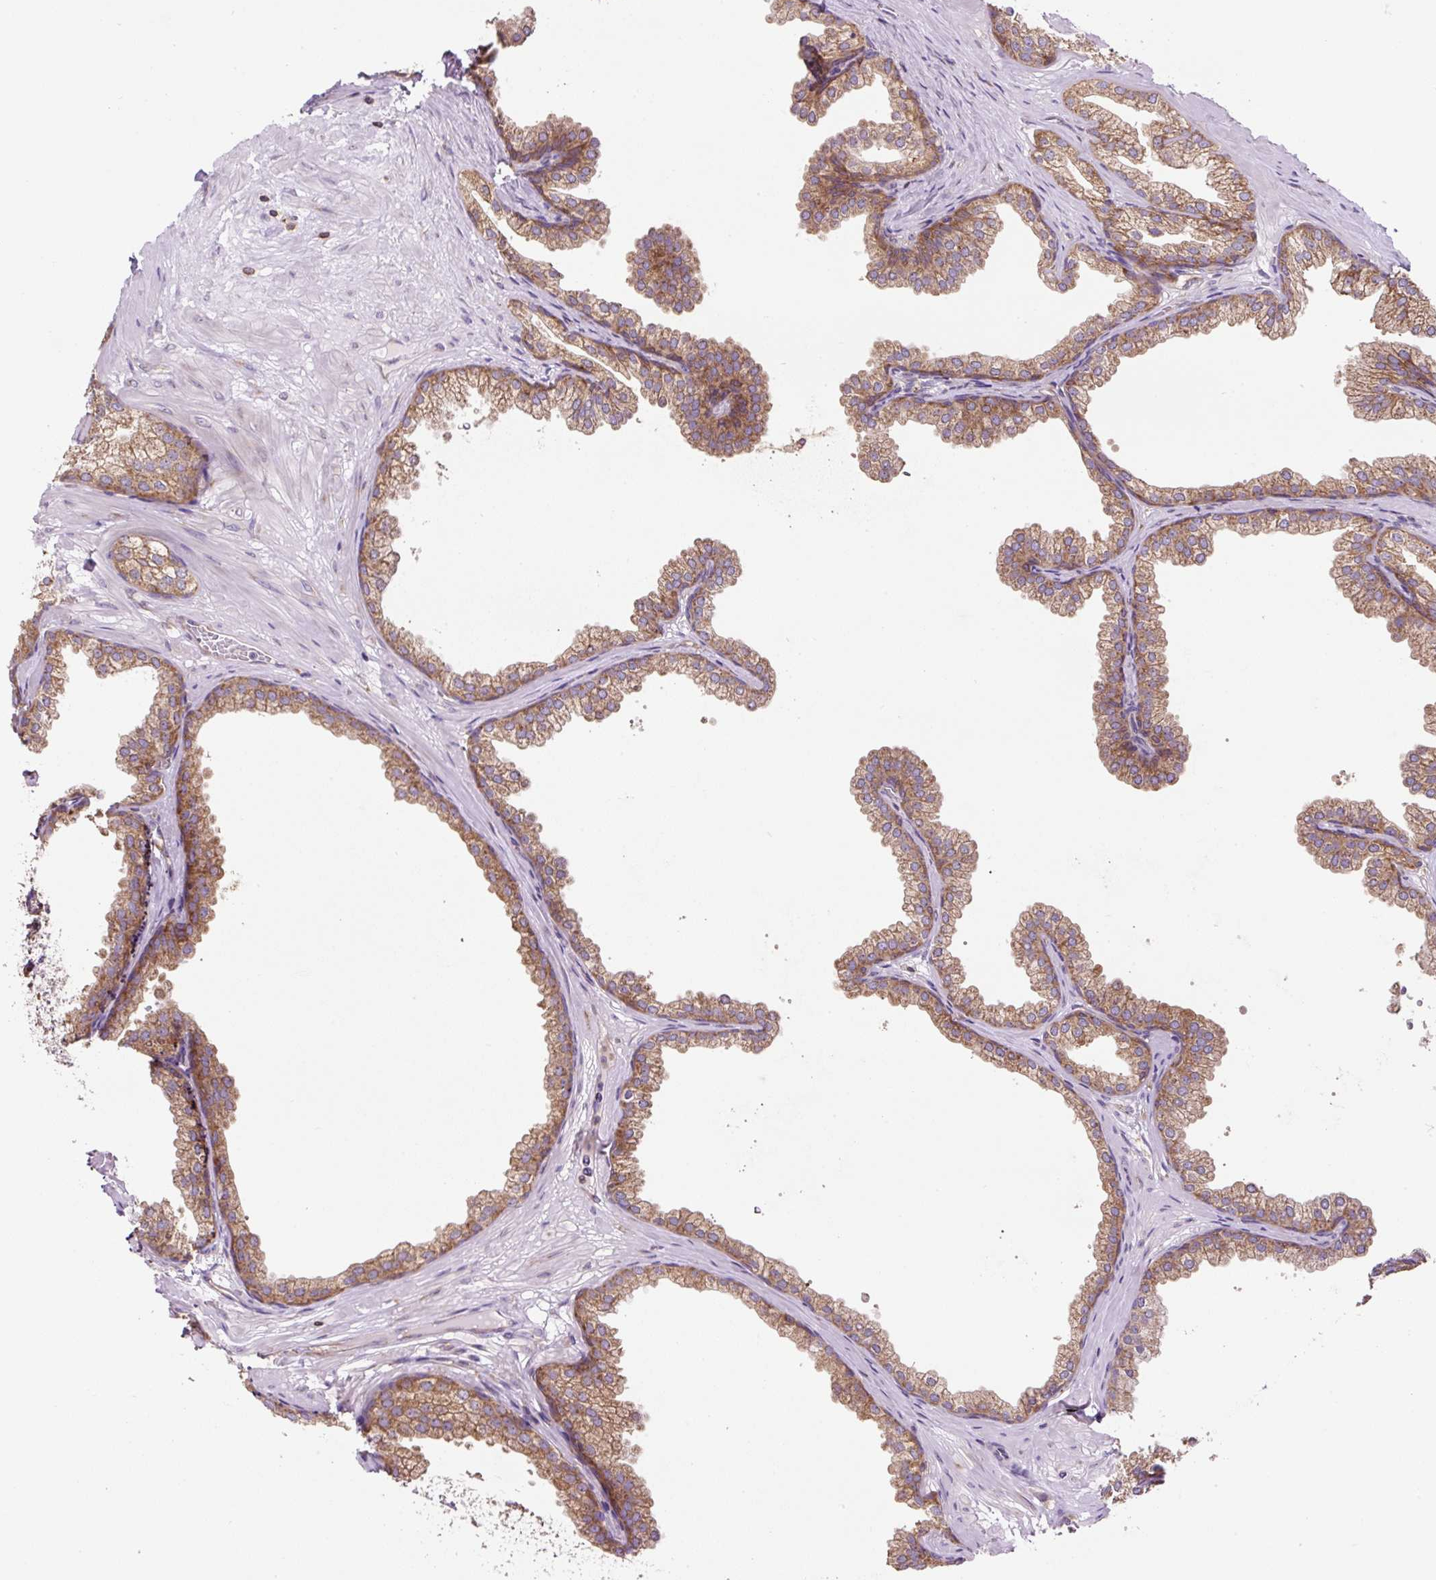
{"staining": {"intensity": "moderate", "quantity": ">75%", "location": "cytoplasmic/membranous"}, "tissue": "prostate", "cell_type": "Glandular cells", "image_type": "normal", "snomed": [{"axis": "morphology", "description": "Normal tissue, NOS"}, {"axis": "topography", "description": "Prostate"}], "caption": "DAB immunohistochemical staining of normal prostate exhibits moderate cytoplasmic/membranous protein positivity in about >75% of glandular cells.", "gene": "RPS23", "patient": {"sex": "male", "age": 37}}